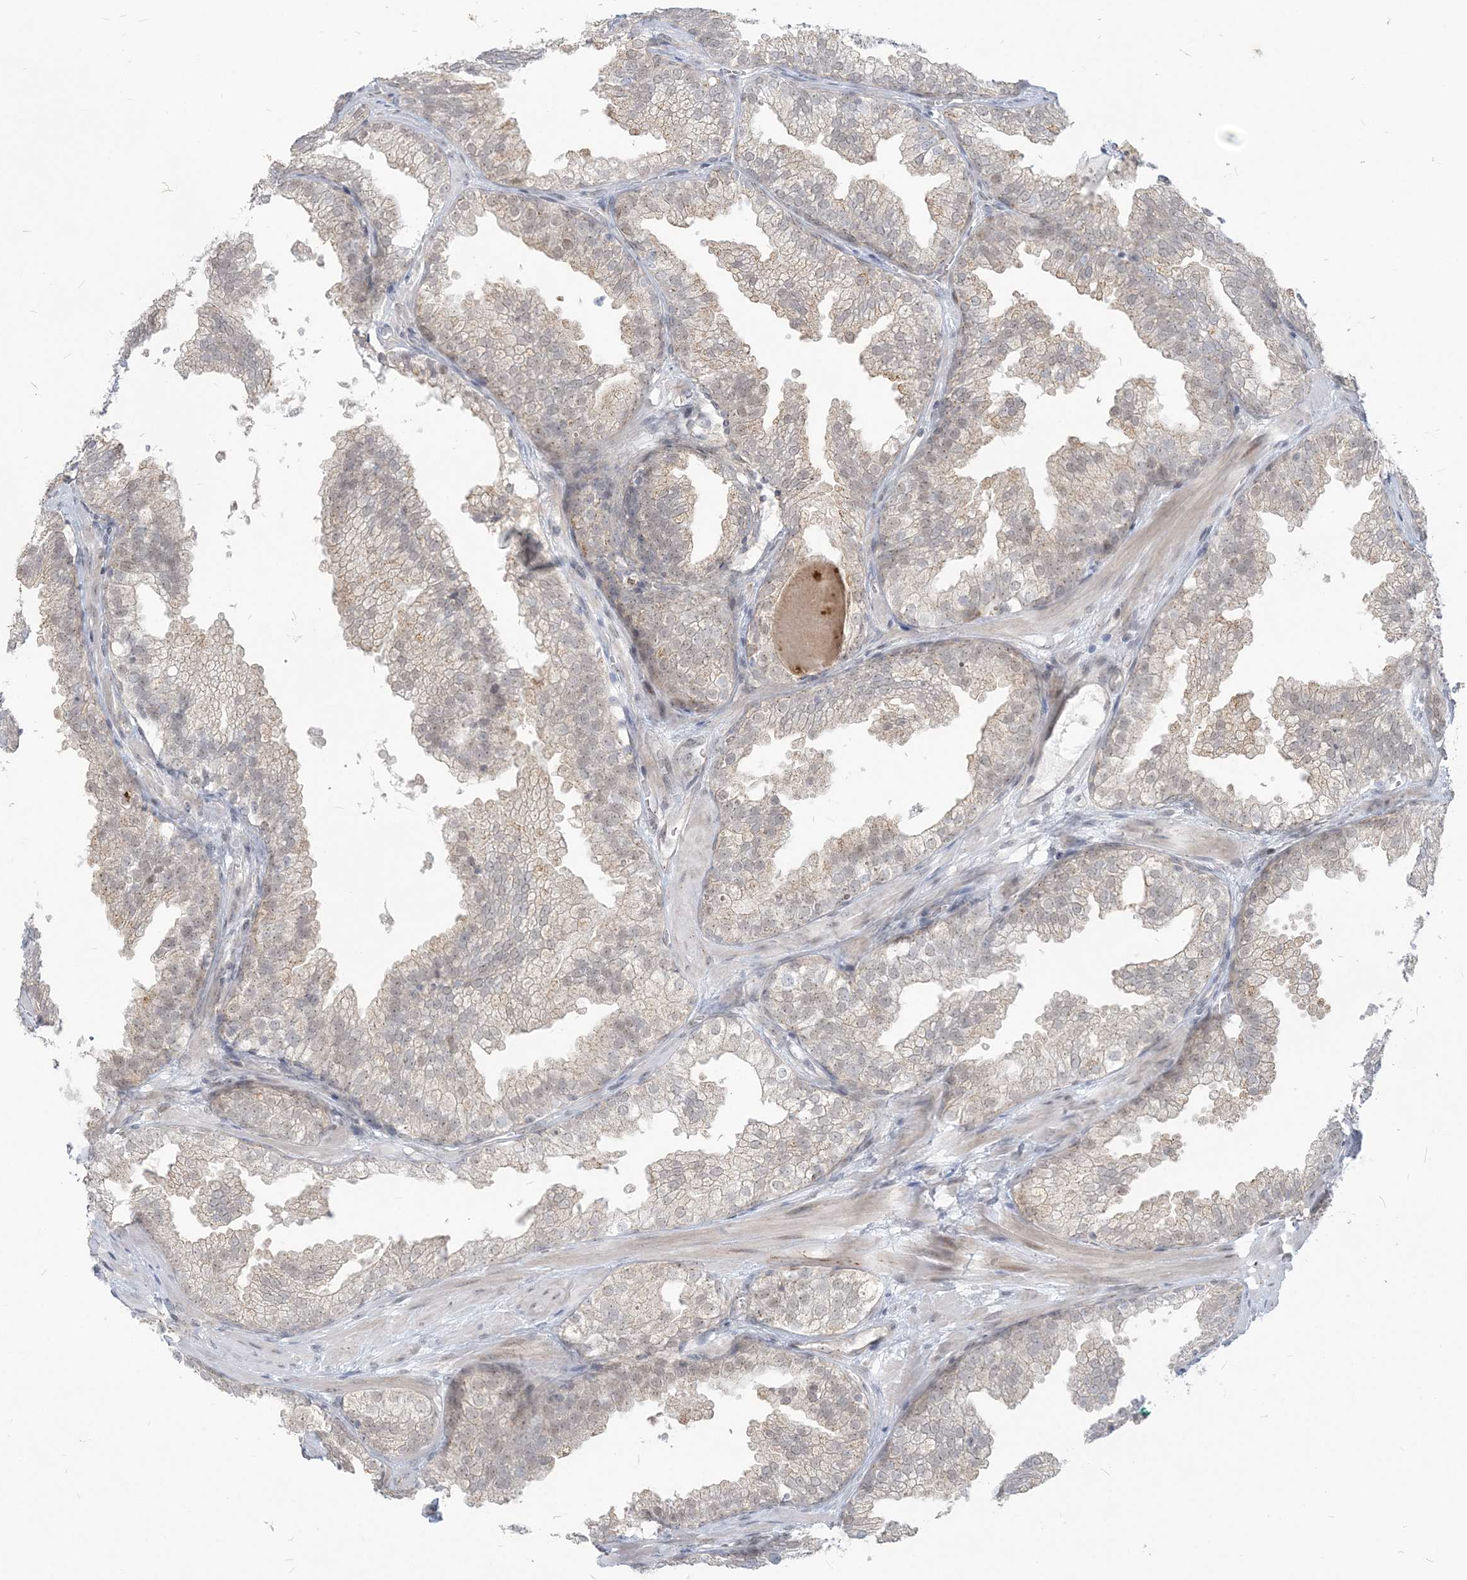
{"staining": {"intensity": "weak", "quantity": "<25%", "location": "cytoplasmic/membranous"}, "tissue": "prostate cancer", "cell_type": "Tumor cells", "image_type": "cancer", "snomed": [{"axis": "morphology", "description": "Adenocarcinoma, High grade"}, {"axis": "topography", "description": "Prostate"}], "caption": "This is an immunohistochemistry micrograph of prostate cancer (adenocarcinoma (high-grade)). There is no positivity in tumor cells.", "gene": "SDAD1", "patient": {"sex": "male", "age": 62}}